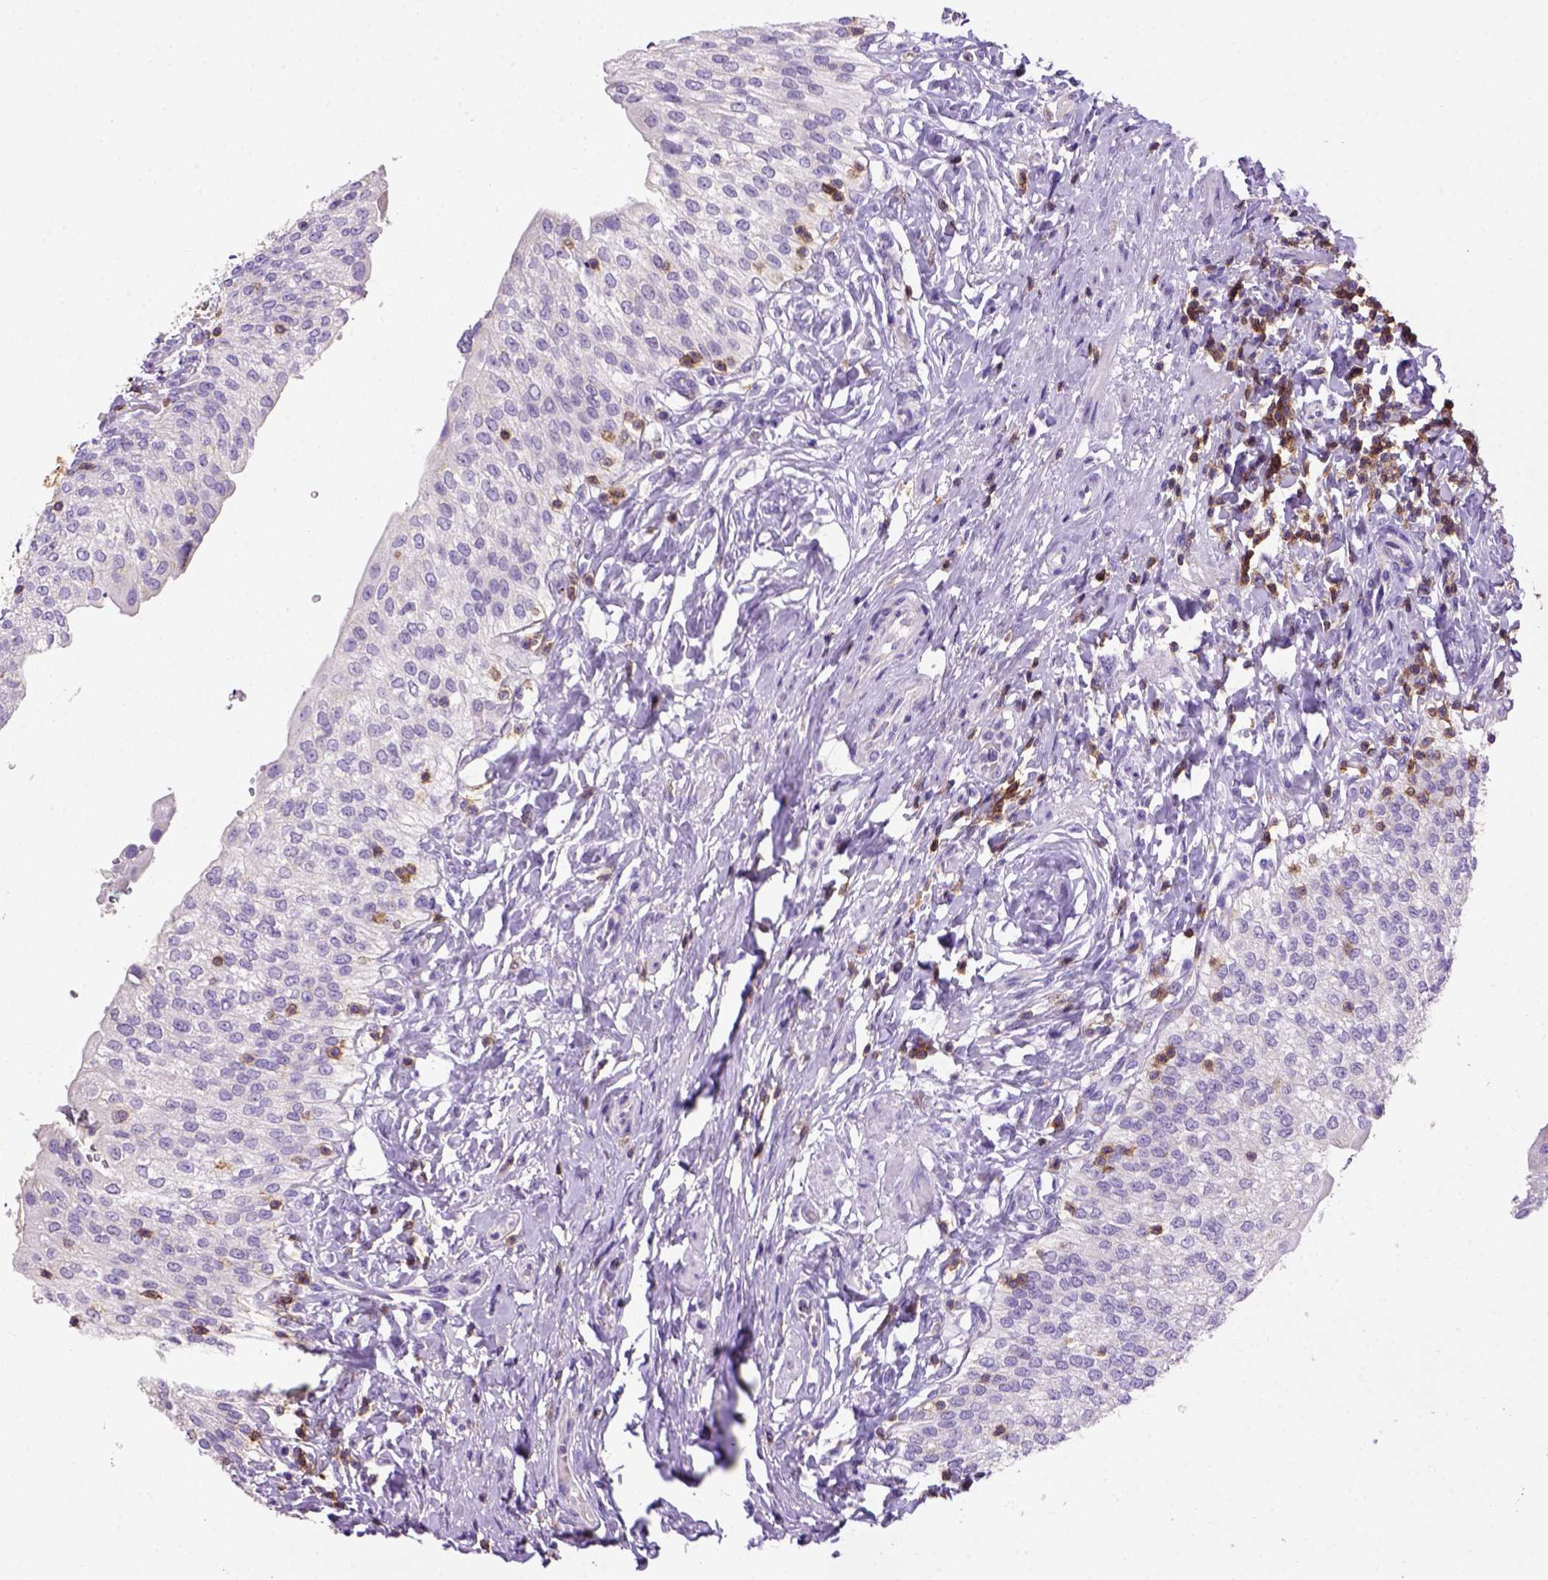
{"staining": {"intensity": "negative", "quantity": "none", "location": "none"}, "tissue": "urinary bladder", "cell_type": "Urothelial cells", "image_type": "normal", "snomed": [{"axis": "morphology", "description": "Normal tissue, NOS"}, {"axis": "morphology", "description": "Inflammation, NOS"}, {"axis": "topography", "description": "Urinary bladder"}], "caption": "Benign urinary bladder was stained to show a protein in brown. There is no significant staining in urothelial cells.", "gene": "CD3E", "patient": {"sex": "male", "age": 64}}